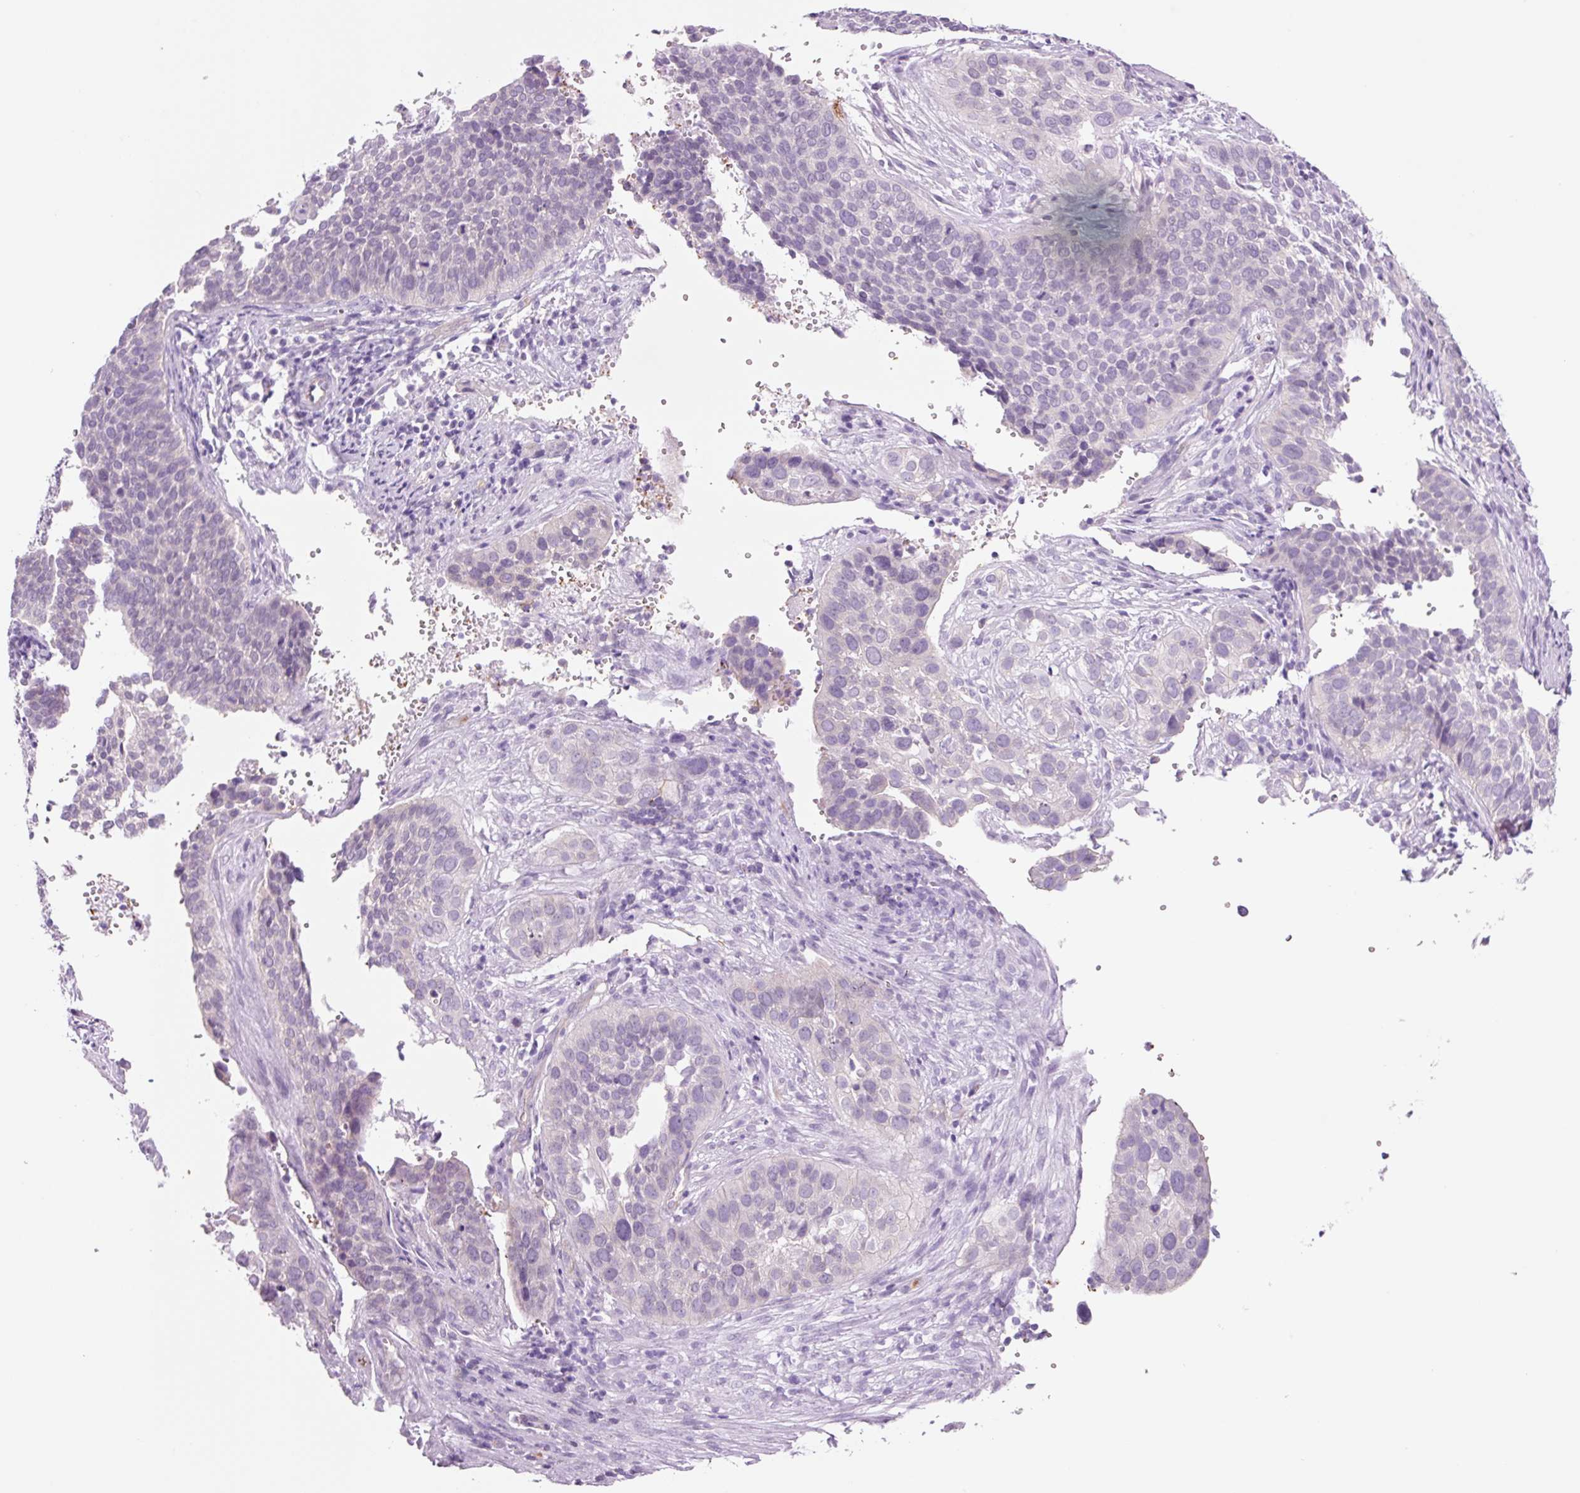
{"staining": {"intensity": "negative", "quantity": "none", "location": "none"}, "tissue": "cervical cancer", "cell_type": "Tumor cells", "image_type": "cancer", "snomed": [{"axis": "morphology", "description": "Squamous cell carcinoma, NOS"}, {"axis": "topography", "description": "Cervix"}], "caption": "Protein analysis of cervical cancer reveals no significant expression in tumor cells. Brightfield microscopy of IHC stained with DAB (3,3'-diaminobenzidine) (brown) and hematoxylin (blue), captured at high magnification.", "gene": "HSPA4L", "patient": {"sex": "female", "age": 34}}